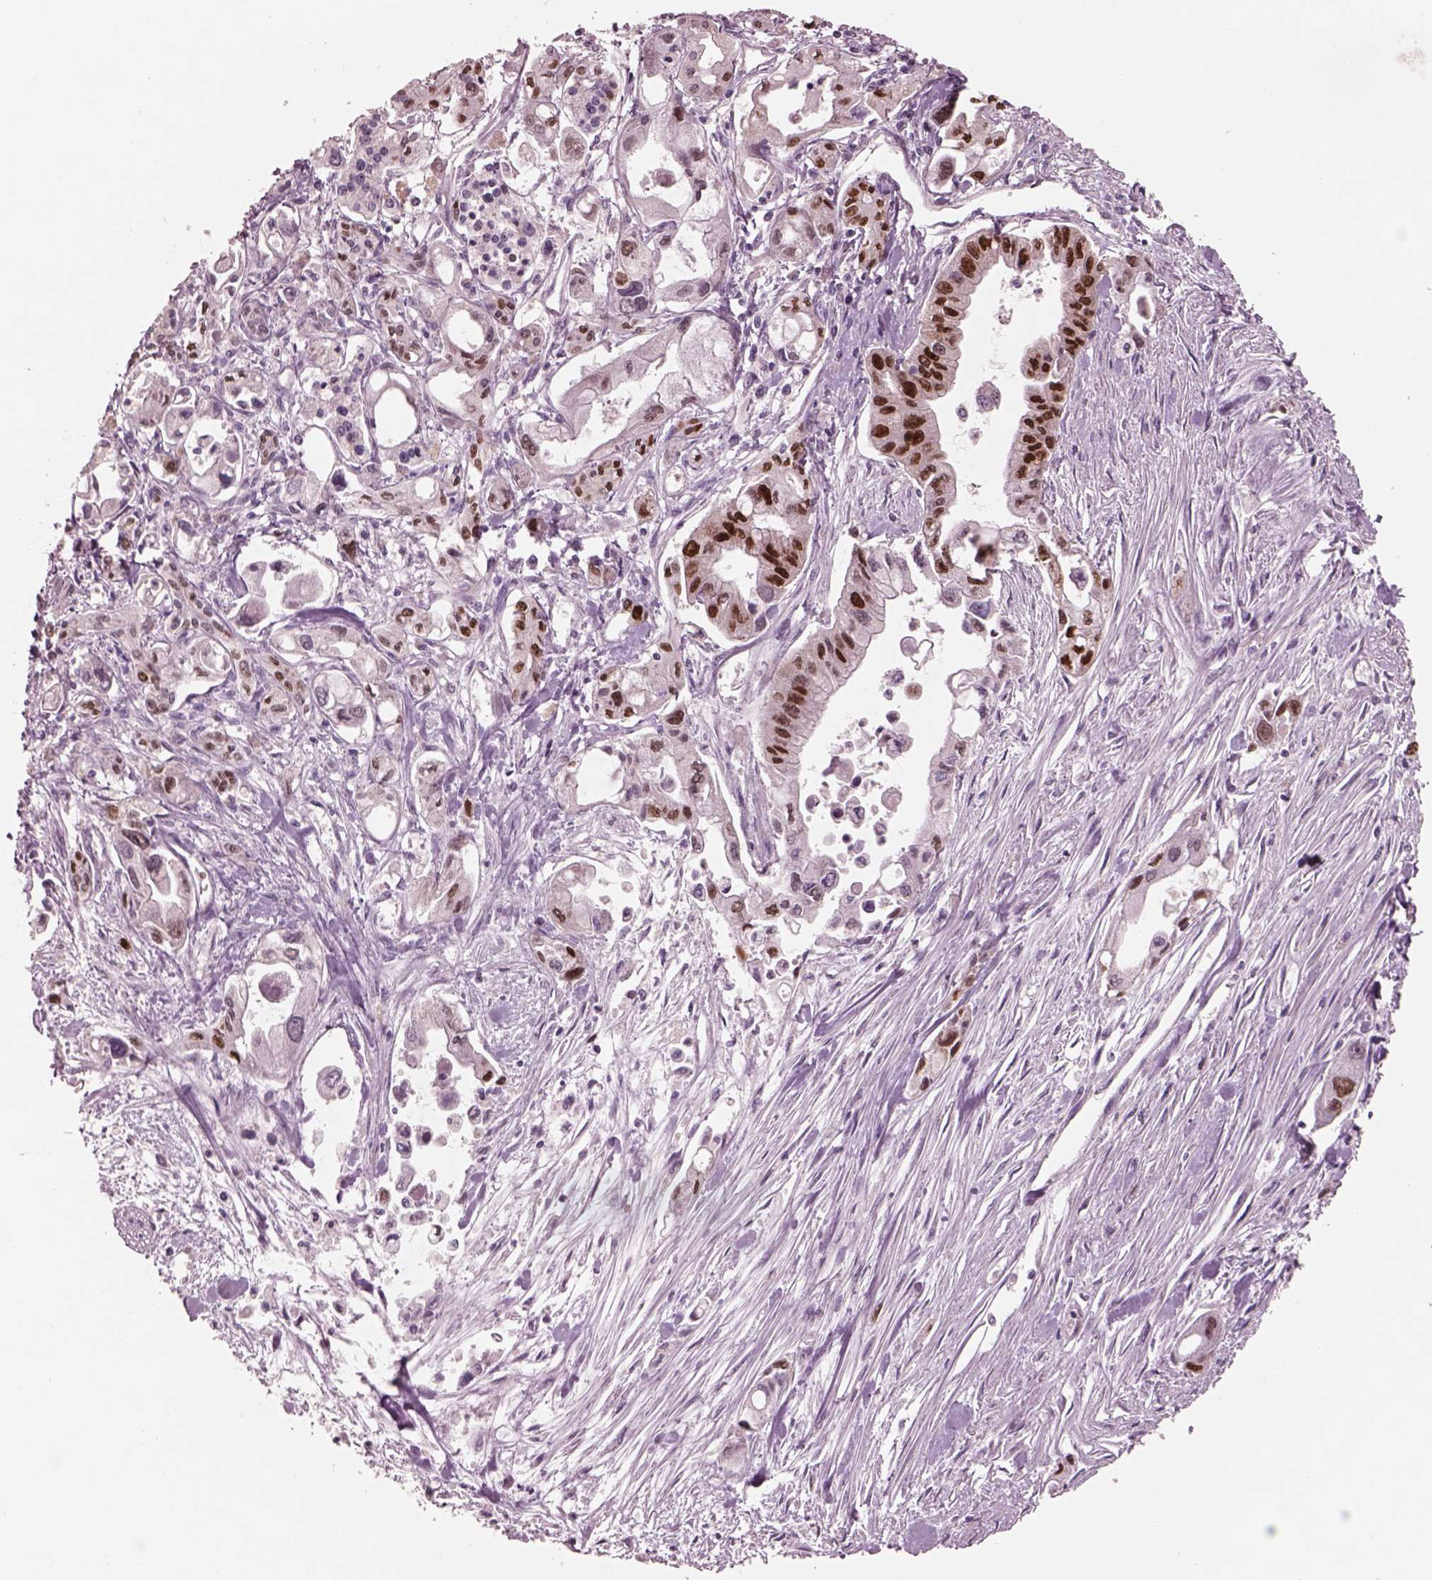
{"staining": {"intensity": "strong", "quantity": ">75%", "location": "nuclear"}, "tissue": "pancreatic cancer", "cell_type": "Tumor cells", "image_type": "cancer", "snomed": [{"axis": "morphology", "description": "Adenocarcinoma, NOS"}, {"axis": "topography", "description": "Pancreas"}], "caption": "This histopathology image exhibits immunohistochemistry staining of pancreatic adenocarcinoma, with high strong nuclear positivity in approximately >75% of tumor cells.", "gene": "SOX9", "patient": {"sex": "female", "age": 61}}